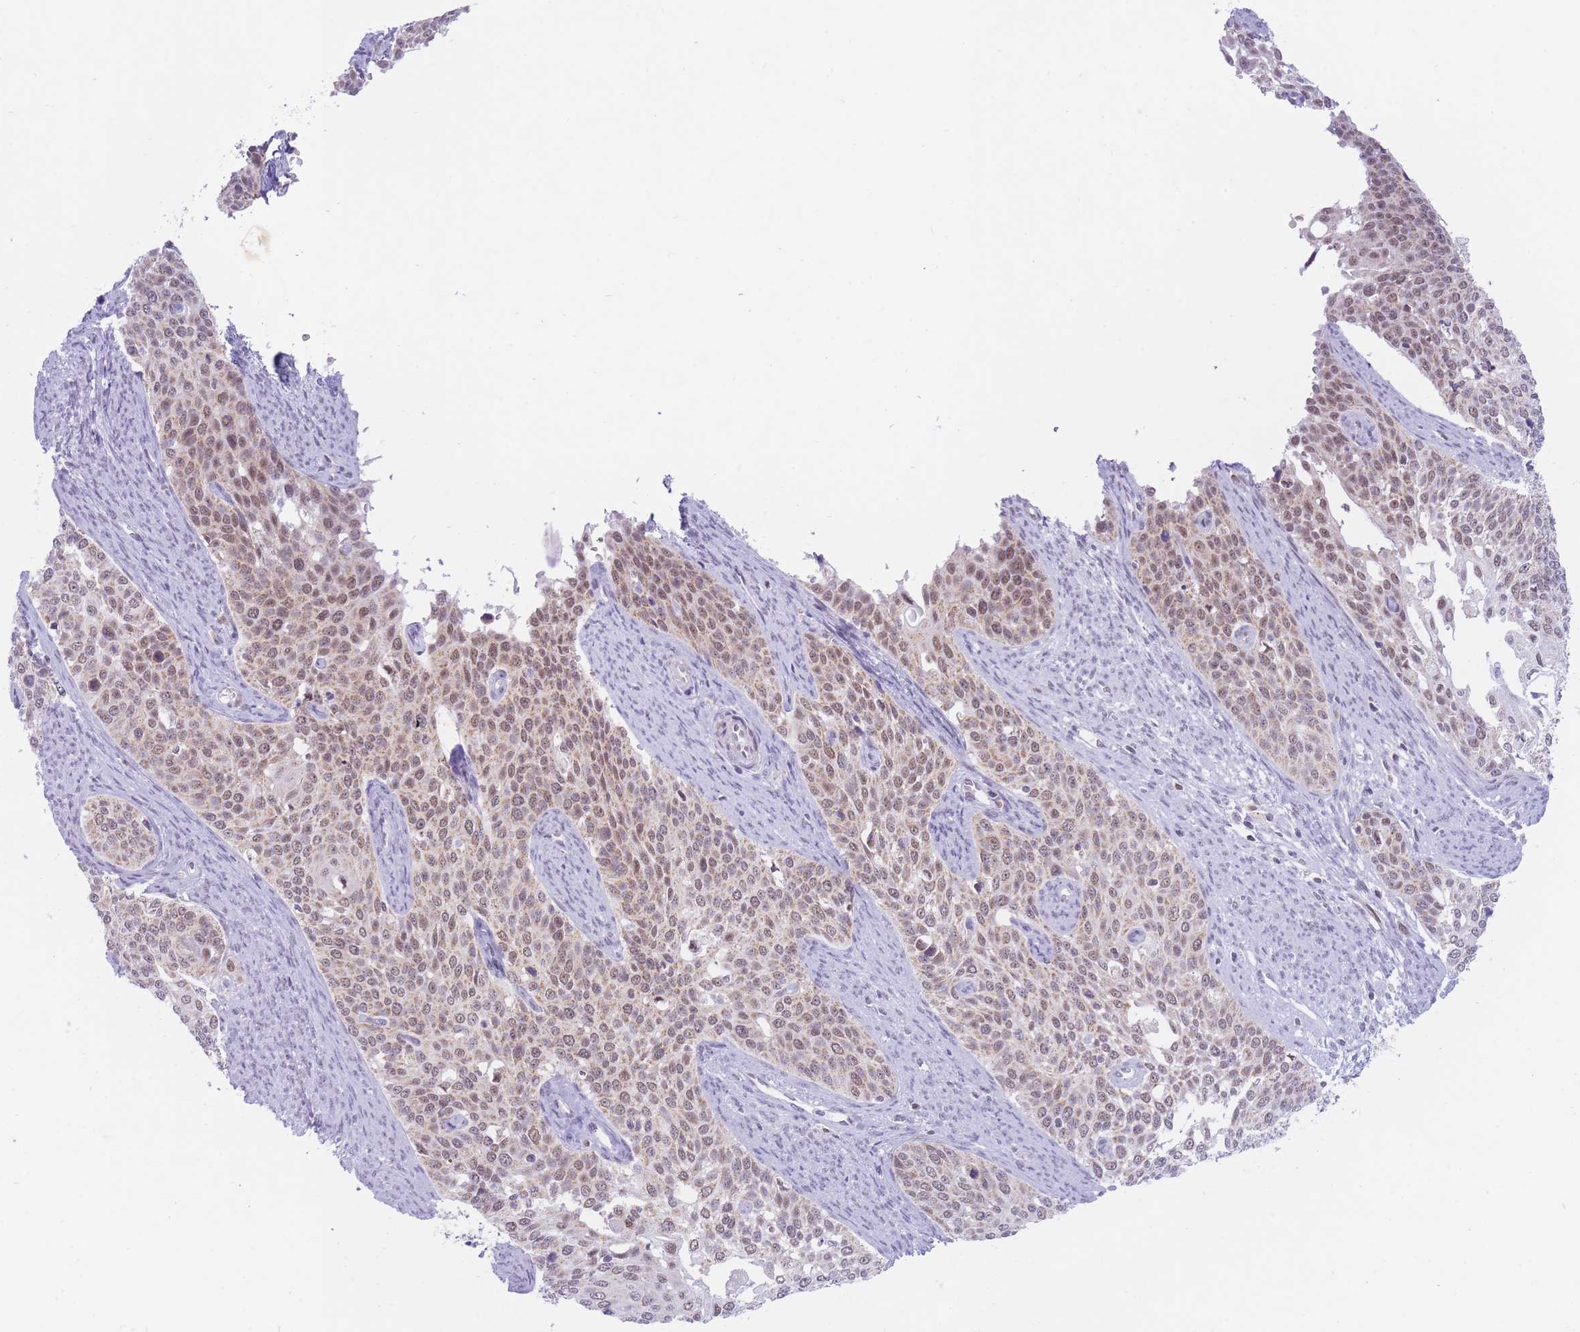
{"staining": {"intensity": "weak", "quantity": ">75%", "location": "cytoplasmic/membranous,nuclear"}, "tissue": "cervical cancer", "cell_type": "Tumor cells", "image_type": "cancer", "snomed": [{"axis": "morphology", "description": "Squamous cell carcinoma, NOS"}, {"axis": "topography", "description": "Cervix"}], "caption": "The image reveals staining of cervical cancer (squamous cell carcinoma), revealing weak cytoplasmic/membranous and nuclear protein positivity (brown color) within tumor cells. The staining was performed using DAB to visualize the protein expression in brown, while the nuclei were stained in blue with hematoxylin (Magnification: 20x).", "gene": "CYP2B6", "patient": {"sex": "female", "age": 44}}